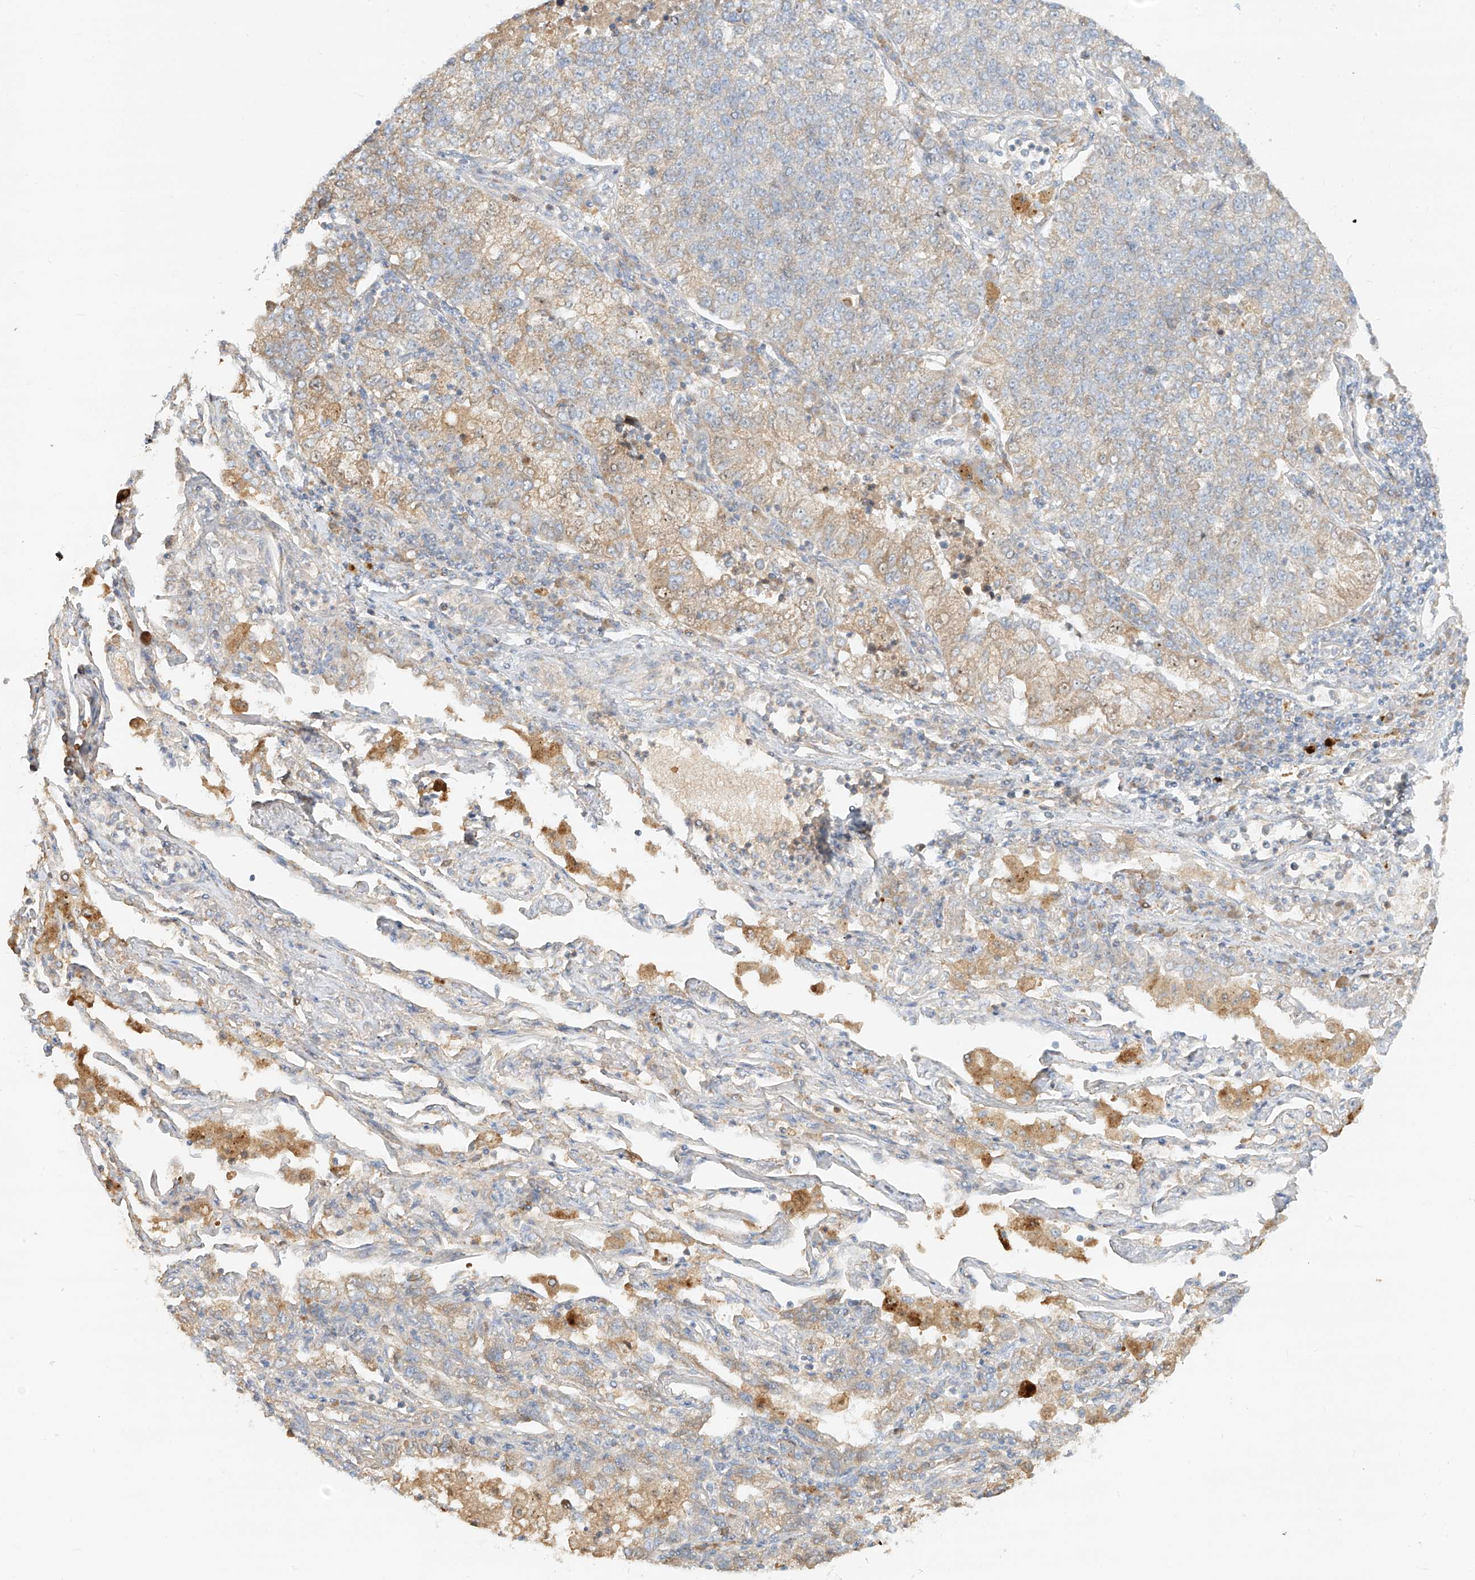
{"staining": {"intensity": "weak", "quantity": "<25%", "location": "cytoplasmic/membranous"}, "tissue": "lung cancer", "cell_type": "Tumor cells", "image_type": "cancer", "snomed": [{"axis": "morphology", "description": "Adenocarcinoma, NOS"}, {"axis": "topography", "description": "Lung"}], "caption": "Immunohistochemistry (IHC) image of neoplastic tissue: human lung cancer (adenocarcinoma) stained with DAB shows no significant protein positivity in tumor cells.", "gene": "KPNA7", "patient": {"sex": "male", "age": 49}}